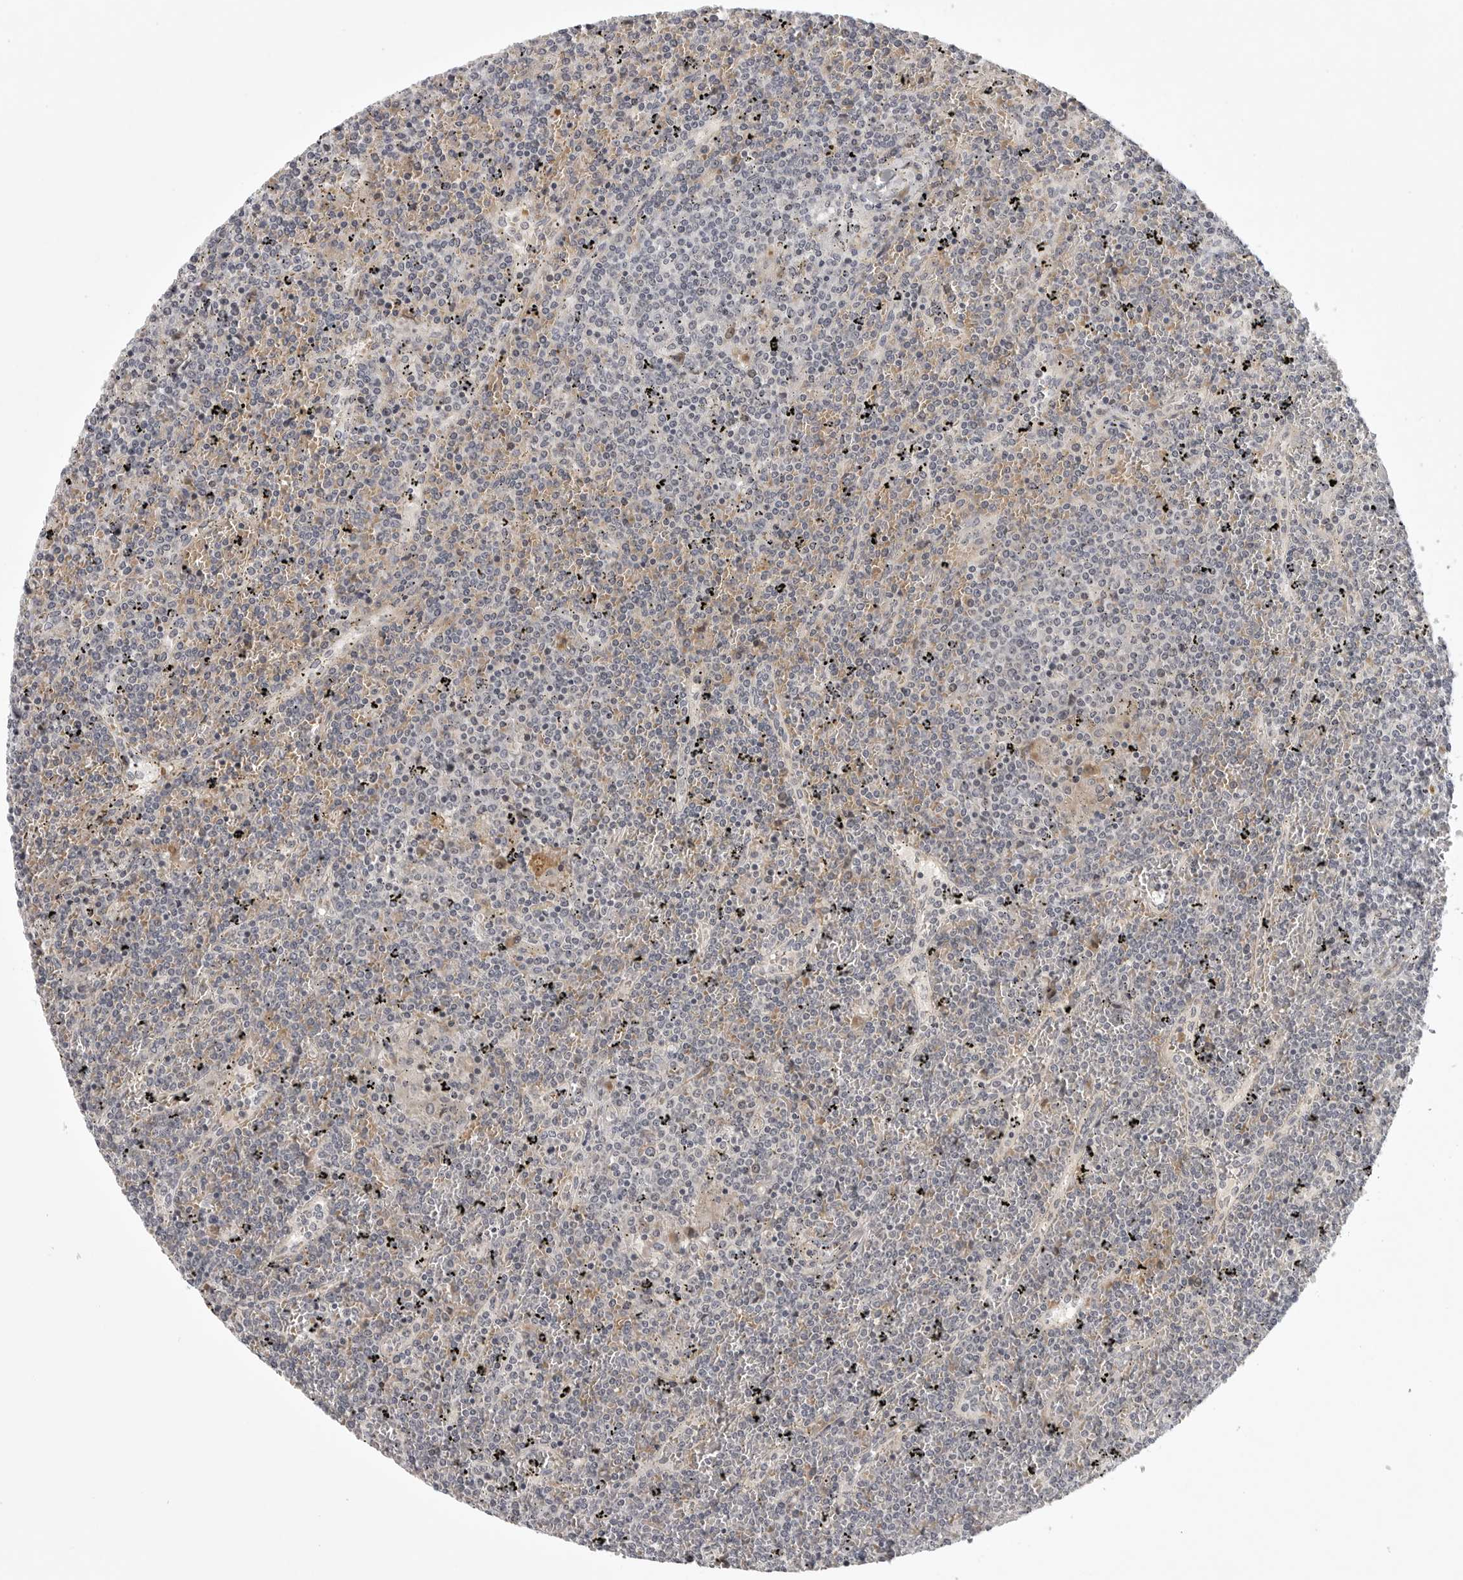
{"staining": {"intensity": "negative", "quantity": "none", "location": "none"}, "tissue": "lymphoma", "cell_type": "Tumor cells", "image_type": "cancer", "snomed": [{"axis": "morphology", "description": "Malignant lymphoma, non-Hodgkin's type, Low grade"}, {"axis": "topography", "description": "Spleen"}], "caption": "Immunohistochemistry of lymphoma shows no positivity in tumor cells. (DAB (3,3'-diaminobenzidine) IHC visualized using brightfield microscopy, high magnification).", "gene": "CD300LD", "patient": {"sex": "female", "age": 19}}